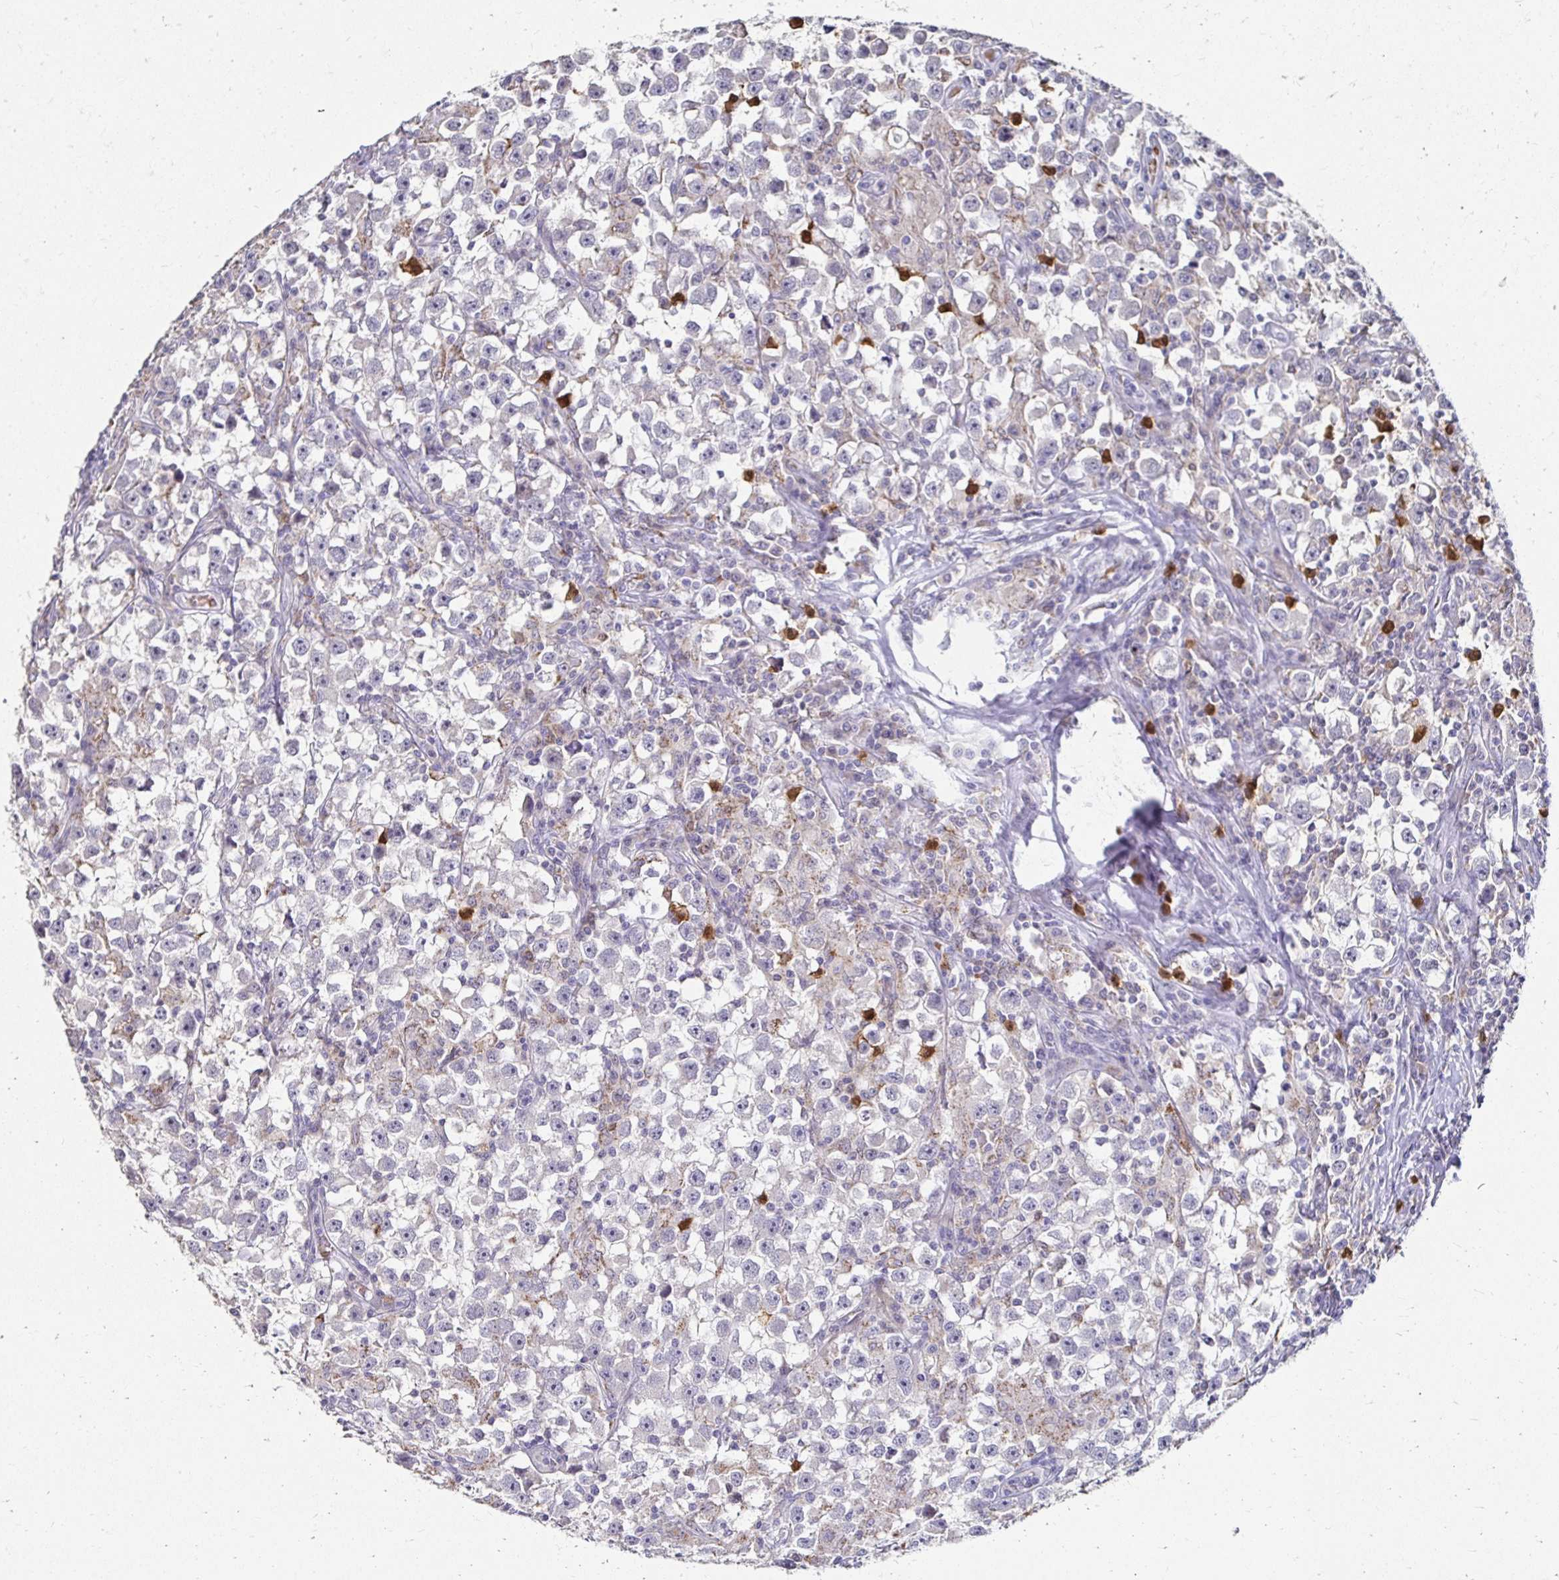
{"staining": {"intensity": "negative", "quantity": "none", "location": "none"}, "tissue": "testis cancer", "cell_type": "Tumor cells", "image_type": "cancer", "snomed": [{"axis": "morphology", "description": "Seminoma, NOS"}, {"axis": "topography", "description": "Testis"}], "caption": "The micrograph demonstrates no staining of tumor cells in testis seminoma. (Immunohistochemistry, brightfield microscopy, high magnification).", "gene": "GK2", "patient": {"sex": "male", "age": 33}}